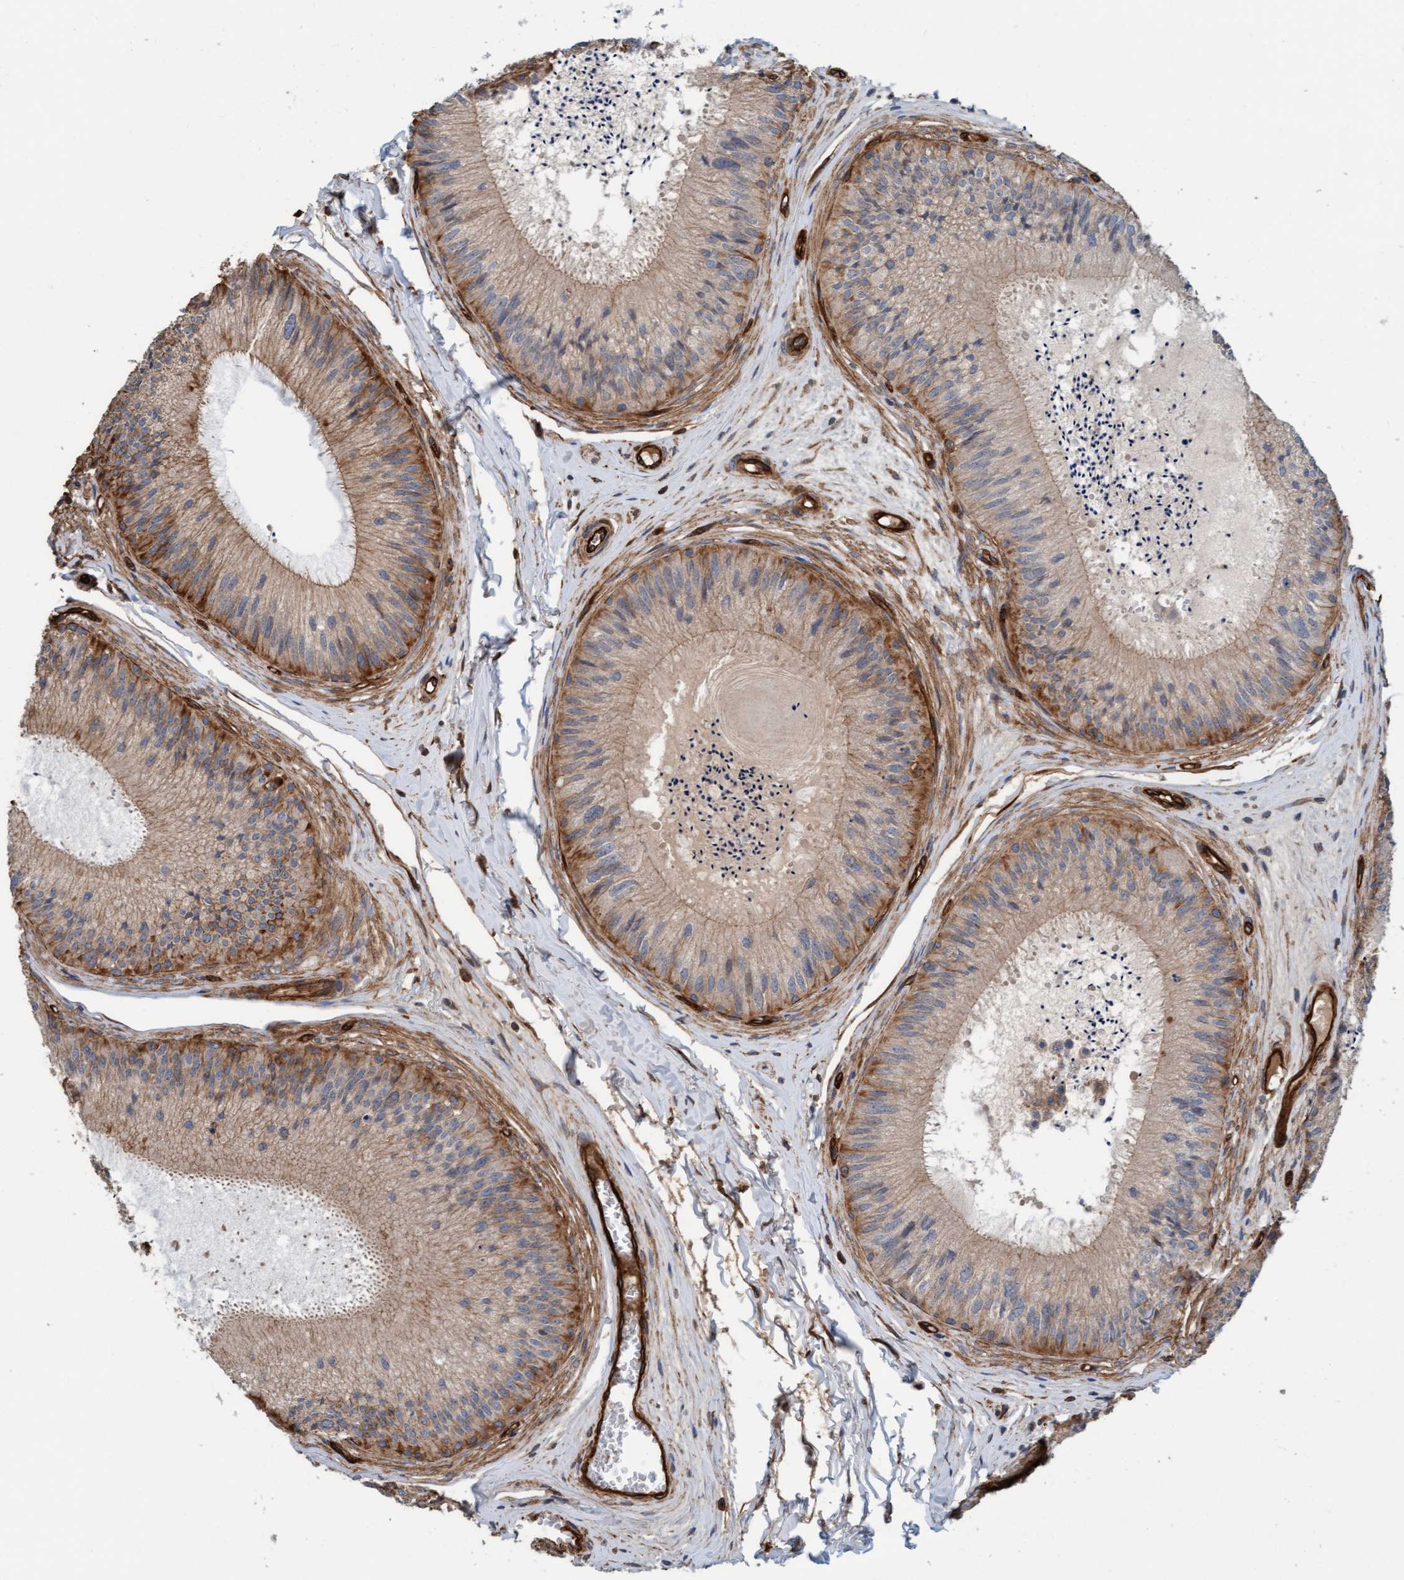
{"staining": {"intensity": "moderate", "quantity": ">75%", "location": "cytoplasmic/membranous"}, "tissue": "epididymis", "cell_type": "Glandular cells", "image_type": "normal", "snomed": [{"axis": "morphology", "description": "Normal tissue, NOS"}, {"axis": "topography", "description": "Epididymis"}], "caption": "Immunohistochemical staining of unremarkable epididymis displays medium levels of moderate cytoplasmic/membranous expression in about >75% of glandular cells. (DAB = brown stain, brightfield microscopy at high magnification).", "gene": "STXBP4", "patient": {"sex": "male", "age": 31}}